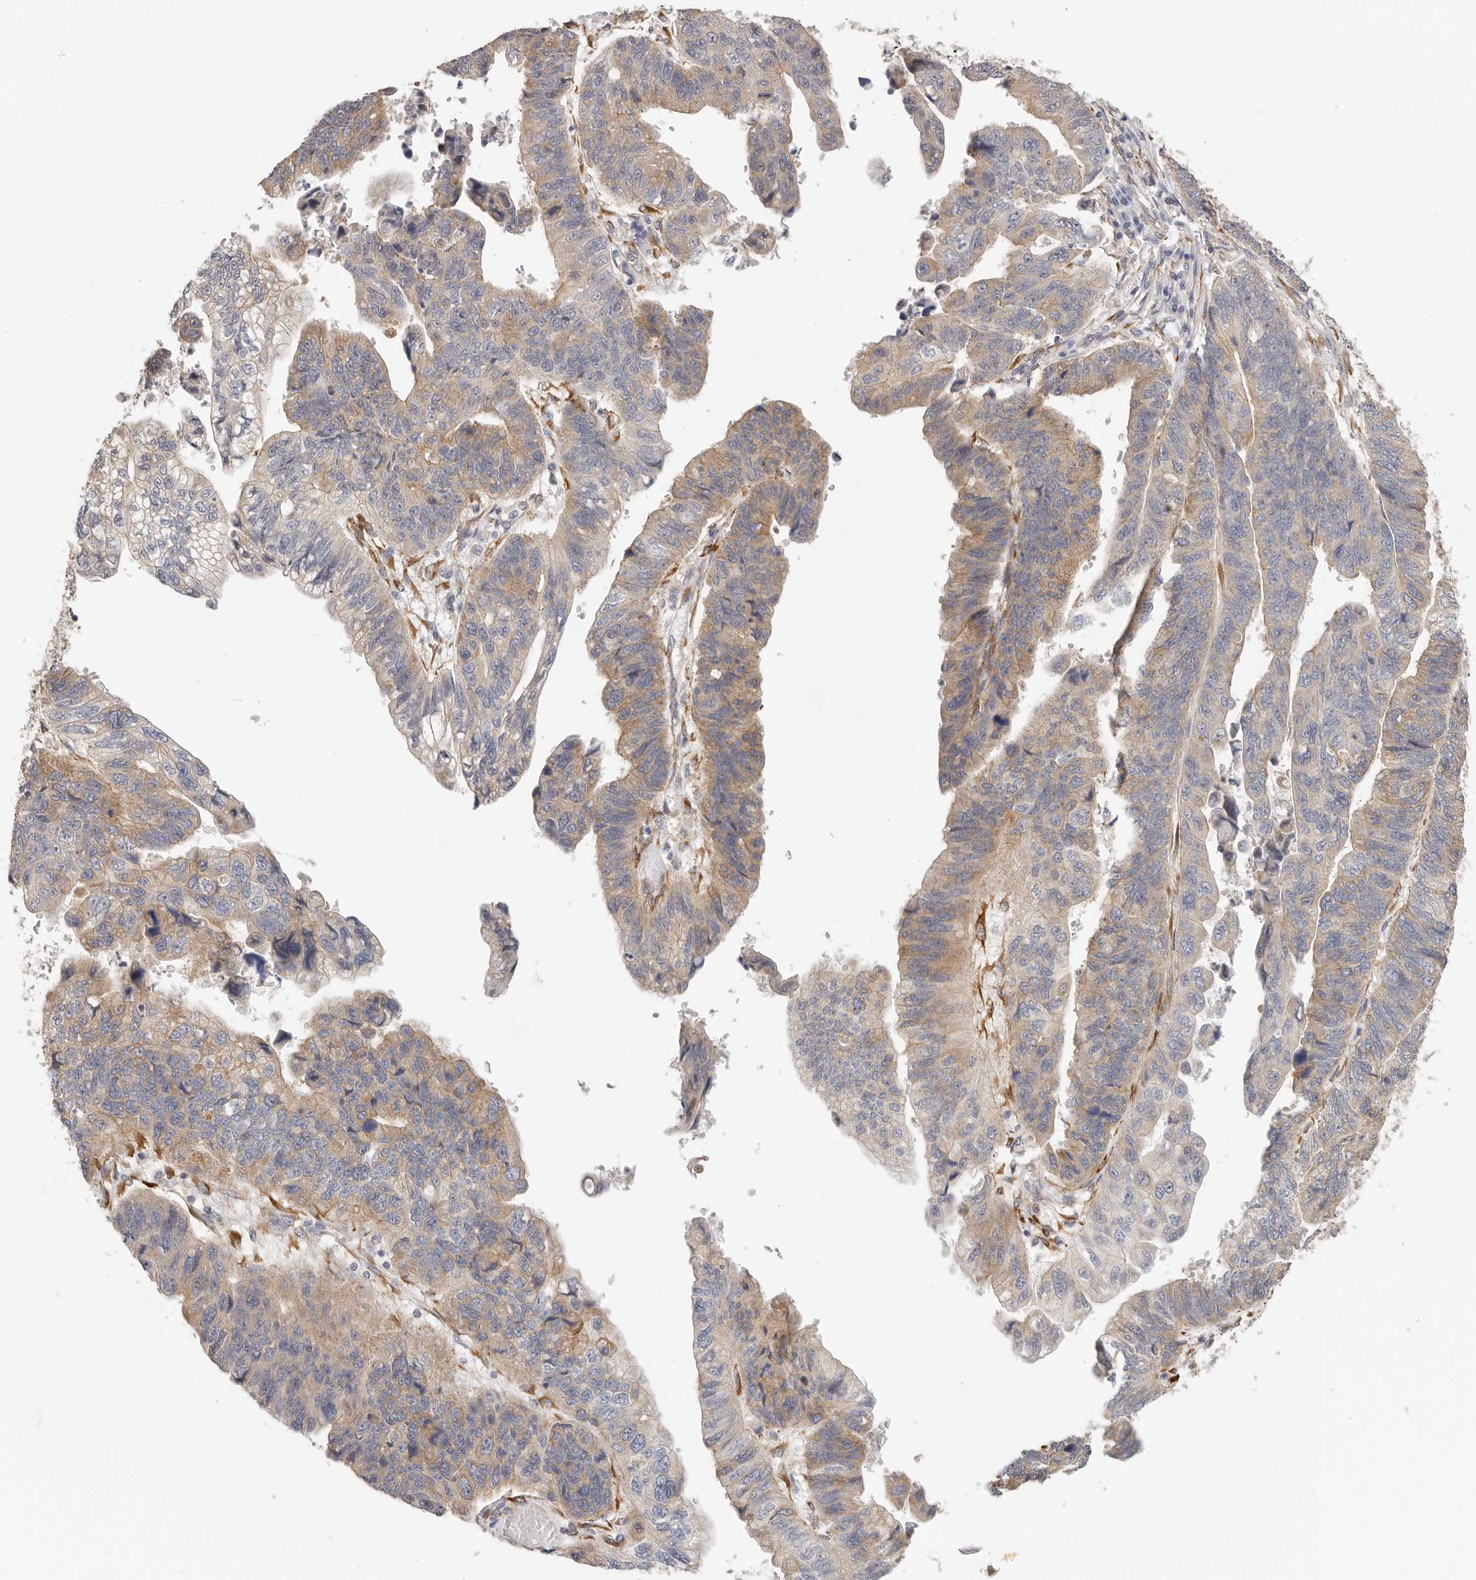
{"staining": {"intensity": "moderate", "quantity": ">75%", "location": "cytoplasmic/membranous"}, "tissue": "stomach cancer", "cell_type": "Tumor cells", "image_type": "cancer", "snomed": [{"axis": "morphology", "description": "Adenocarcinoma, NOS"}, {"axis": "topography", "description": "Stomach"}], "caption": "There is medium levels of moderate cytoplasmic/membranous staining in tumor cells of stomach adenocarcinoma, as demonstrated by immunohistochemical staining (brown color).", "gene": "AFDN", "patient": {"sex": "male", "age": 59}}